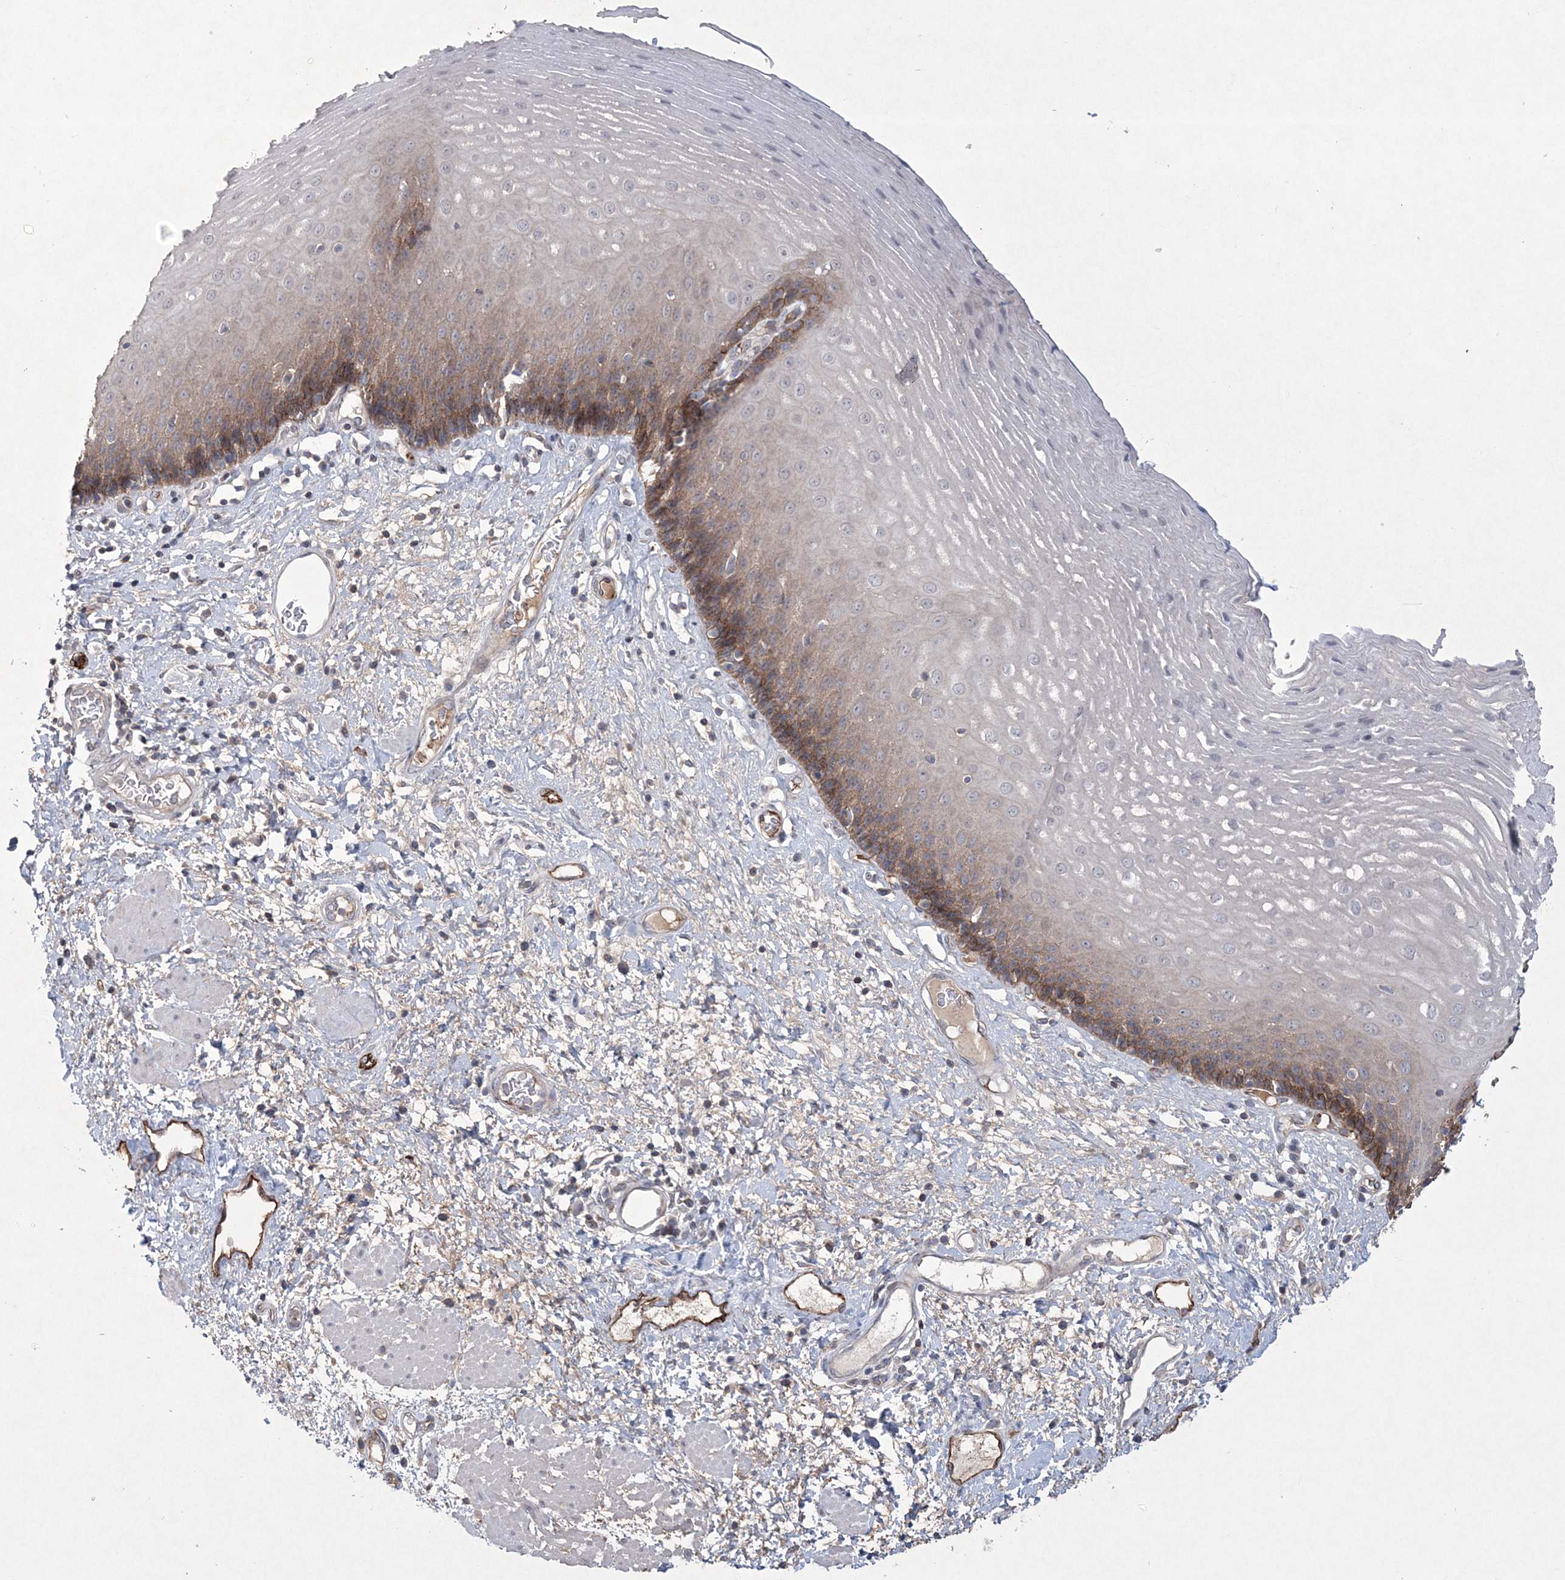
{"staining": {"intensity": "moderate", "quantity": "25%-75%", "location": "cytoplasmic/membranous"}, "tissue": "esophagus", "cell_type": "Squamous epithelial cells", "image_type": "normal", "snomed": [{"axis": "morphology", "description": "Normal tissue, NOS"}, {"axis": "morphology", "description": "Adenocarcinoma, NOS"}, {"axis": "topography", "description": "Esophagus"}], "caption": "Immunohistochemical staining of normal esophagus shows 25%-75% levels of moderate cytoplasmic/membranous protein staining in about 25%-75% of squamous epithelial cells. (brown staining indicates protein expression, while blue staining denotes nuclei).", "gene": "DPCD", "patient": {"sex": "male", "age": 62}}